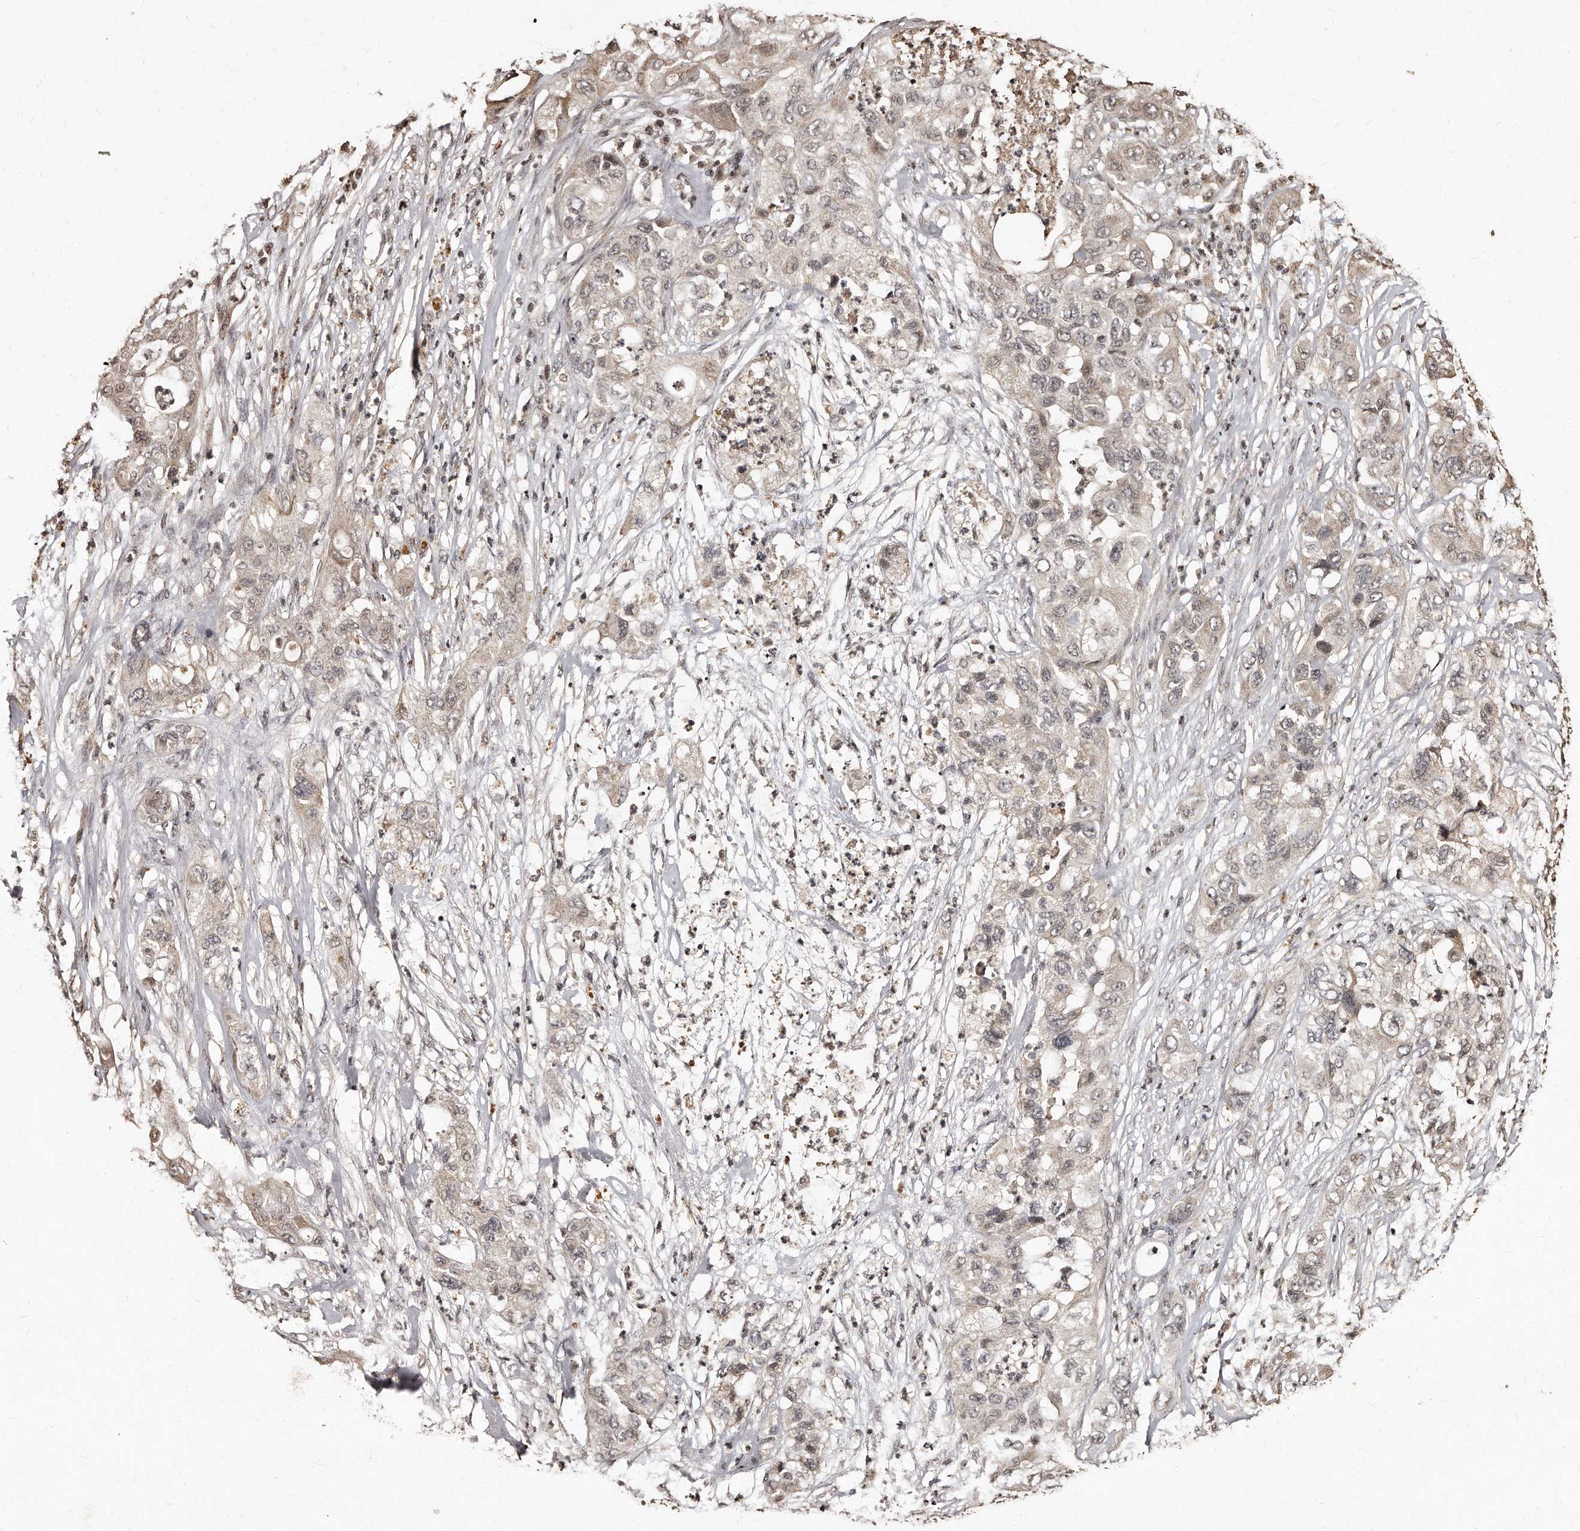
{"staining": {"intensity": "weak", "quantity": "25%-75%", "location": "cytoplasmic/membranous"}, "tissue": "pancreatic cancer", "cell_type": "Tumor cells", "image_type": "cancer", "snomed": [{"axis": "morphology", "description": "Adenocarcinoma, NOS"}, {"axis": "topography", "description": "Pancreas"}], "caption": "IHC micrograph of neoplastic tissue: human pancreatic cancer (adenocarcinoma) stained using immunohistochemistry exhibits low levels of weak protein expression localized specifically in the cytoplasmic/membranous of tumor cells, appearing as a cytoplasmic/membranous brown color.", "gene": "TSHR", "patient": {"sex": "female", "age": 78}}